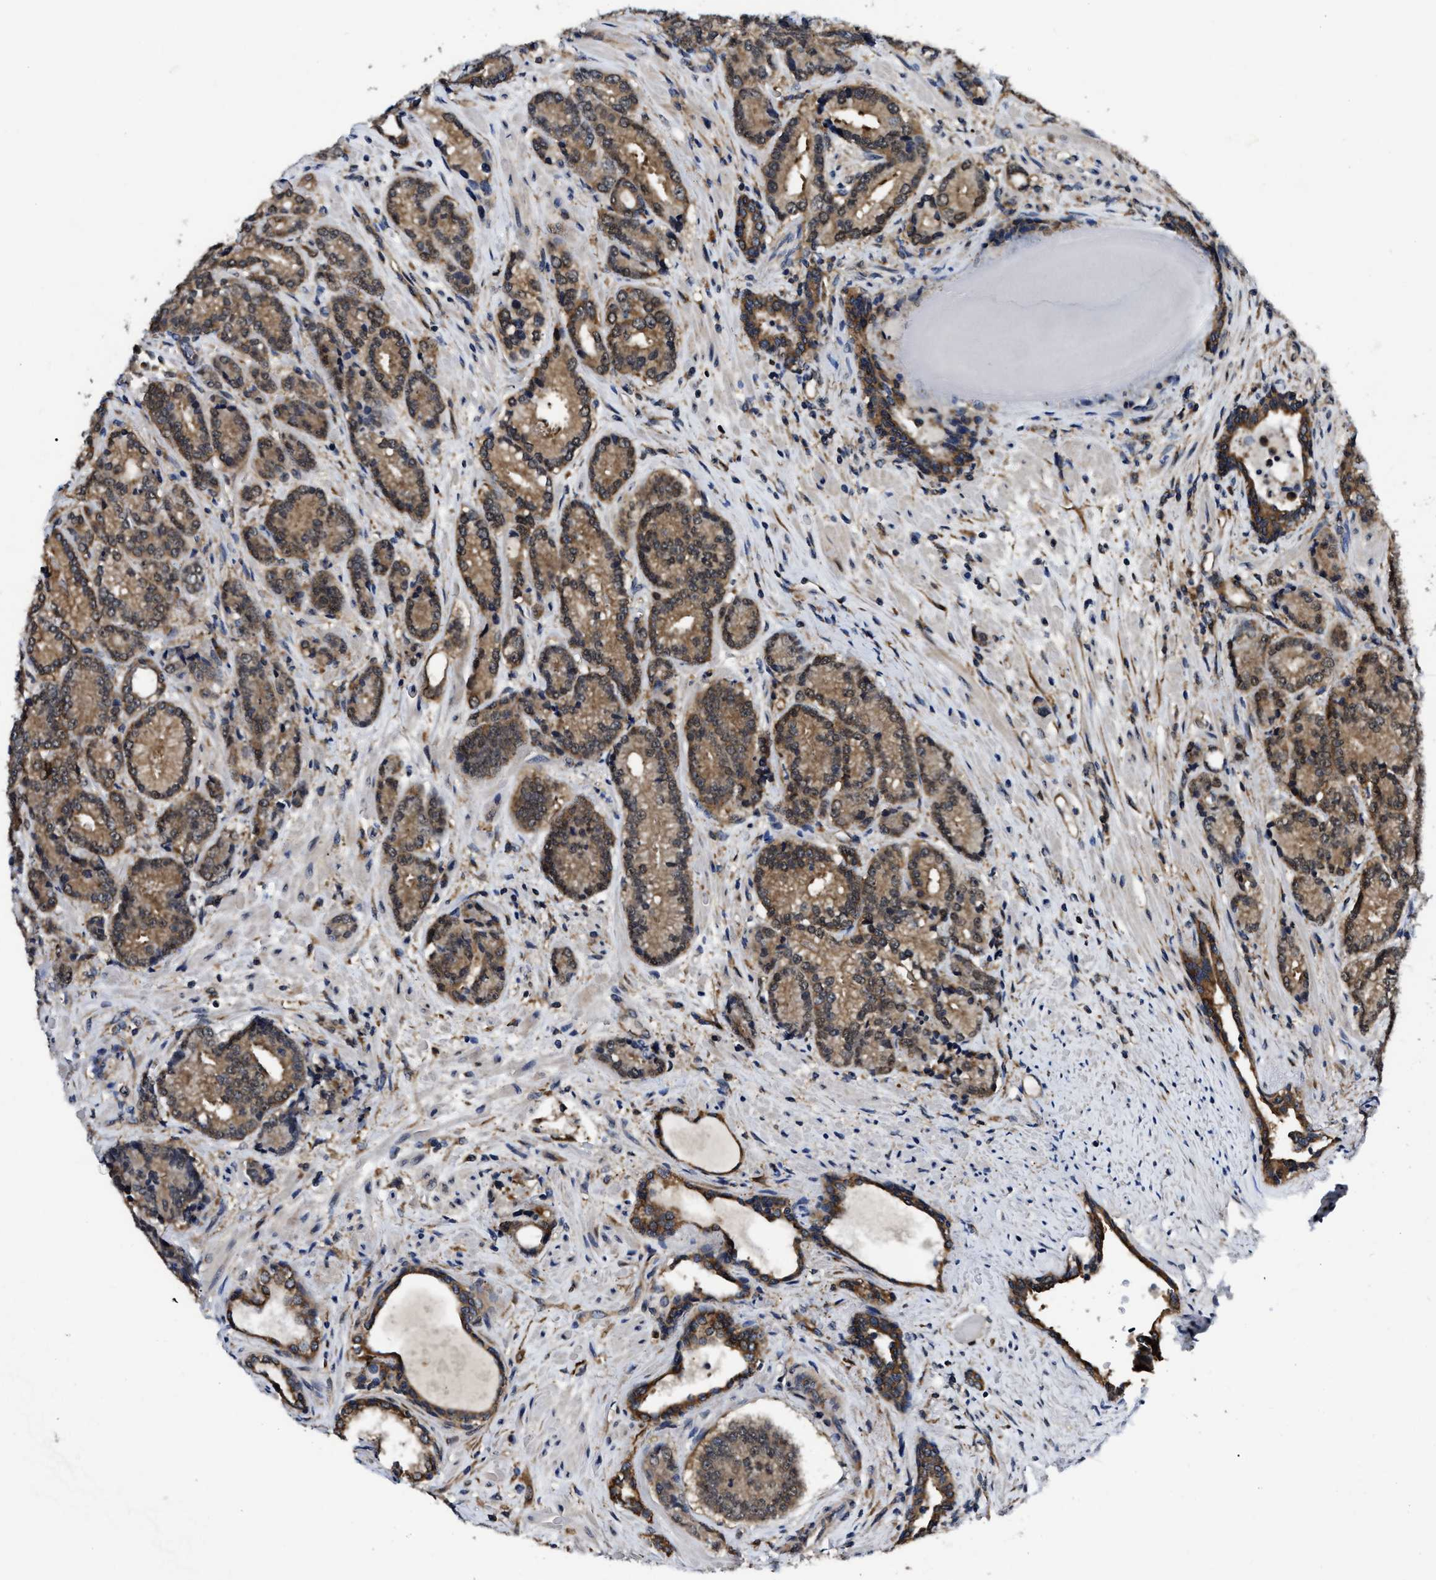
{"staining": {"intensity": "moderate", "quantity": ">75%", "location": "cytoplasmic/membranous"}, "tissue": "prostate cancer", "cell_type": "Tumor cells", "image_type": "cancer", "snomed": [{"axis": "morphology", "description": "Adenocarcinoma, High grade"}, {"axis": "topography", "description": "Prostate"}], "caption": "Immunohistochemistry (IHC) (DAB (3,3'-diaminobenzidine)) staining of human high-grade adenocarcinoma (prostate) shows moderate cytoplasmic/membranous protein expression in approximately >75% of tumor cells.", "gene": "GET4", "patient": {"sex": "male", "age": 61}}